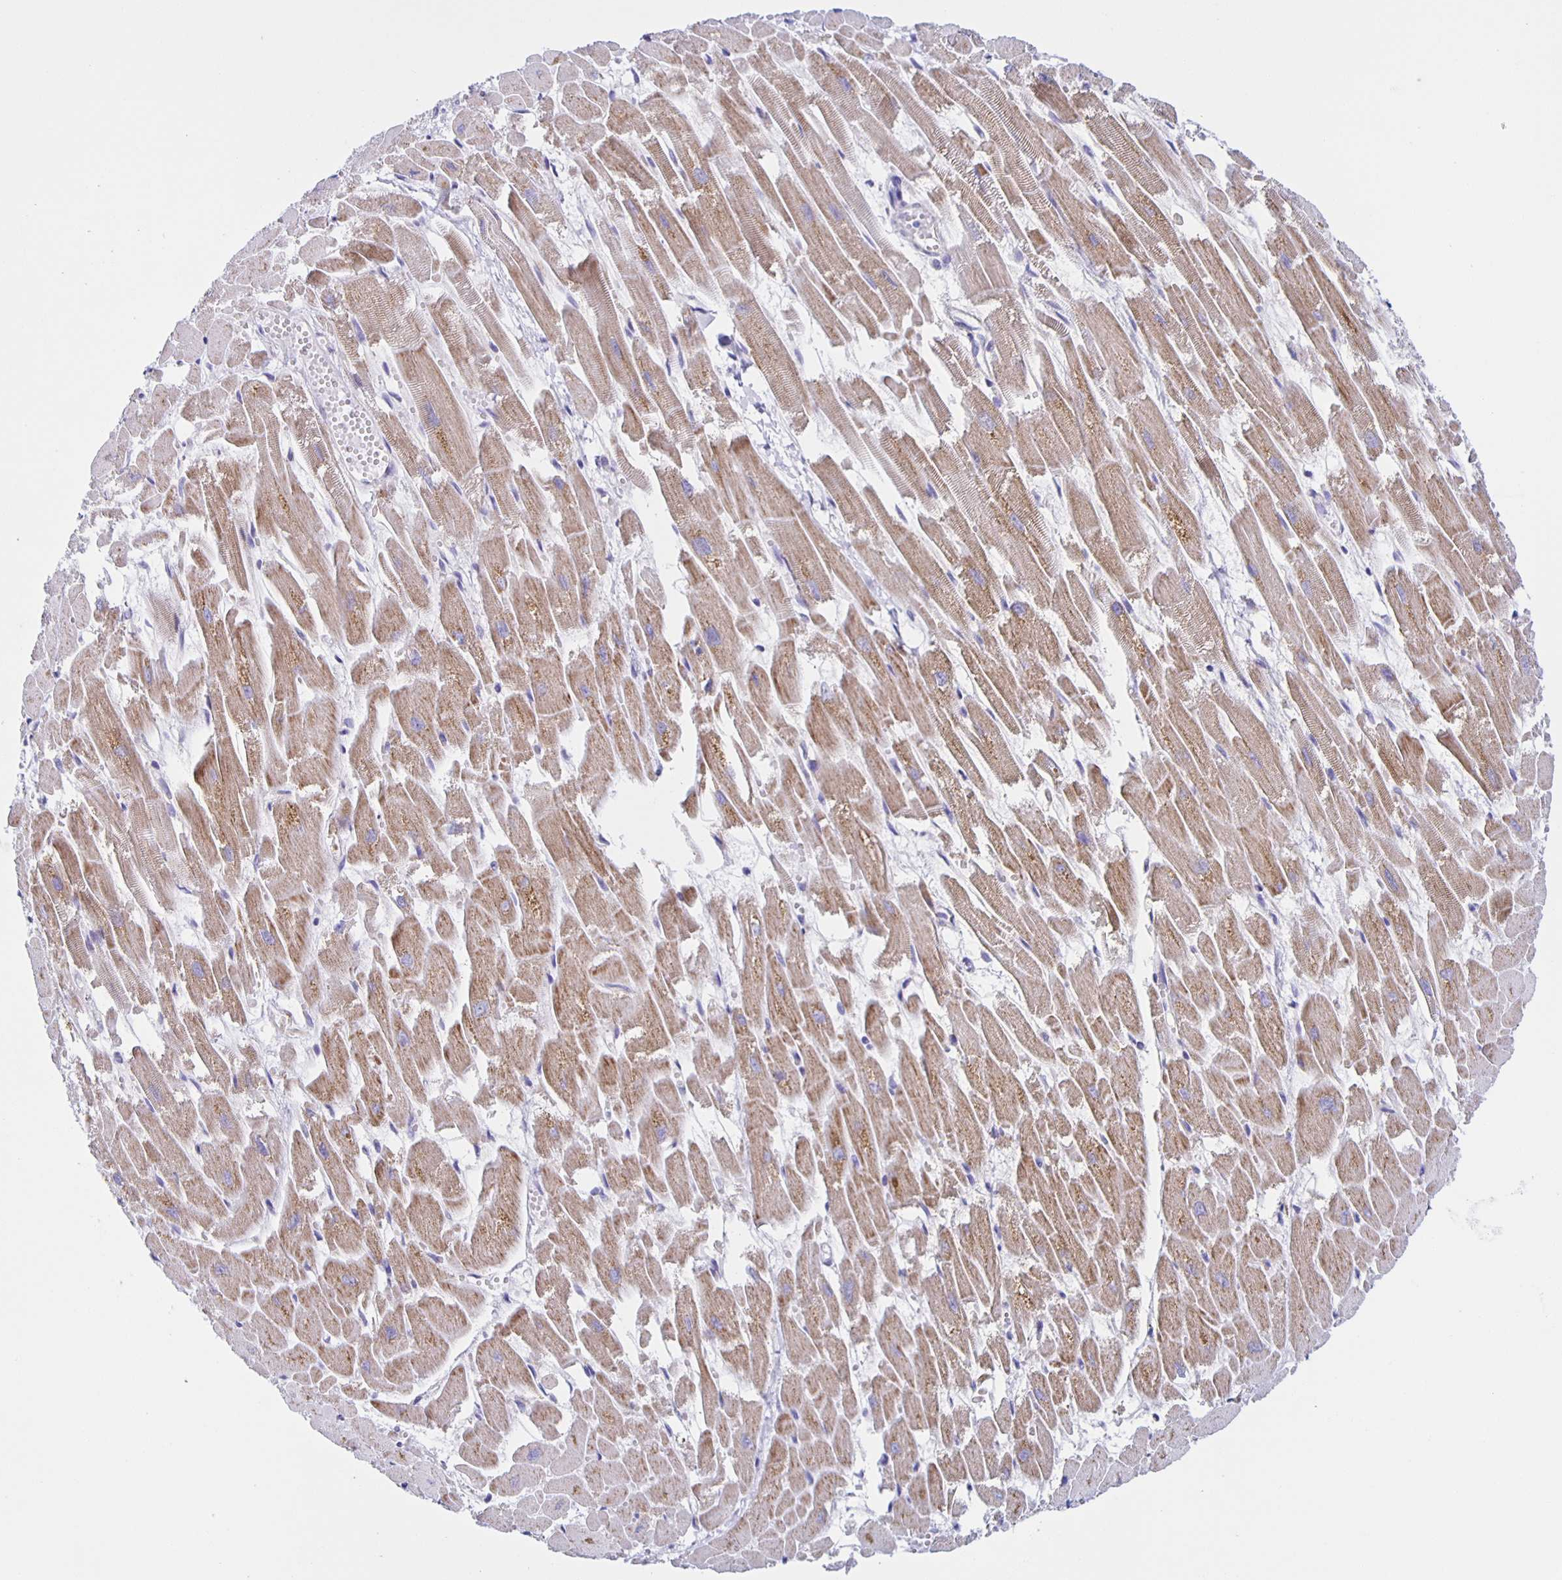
{"staining": {"intensity": "moderate", "quantity": ">75%", "location": "cytoplasmic/membranous"}, "tissue": "heart muscle", "cell_type": "Cardiomyocytes", "image_type": "normal", "snomed": [{"axis": "morphology", "description": "Normal tissue, NOS"}, {"axis": "topography", "description": "Heart"}], "caption": "Heart muscle stained with immunohistochemistry shows moderate cytoplasmic/membranous positivity in approximately >75% of cardiomyocytes.", "gene": "AQP6", "patient": {"sex": "female", "age": 52}}